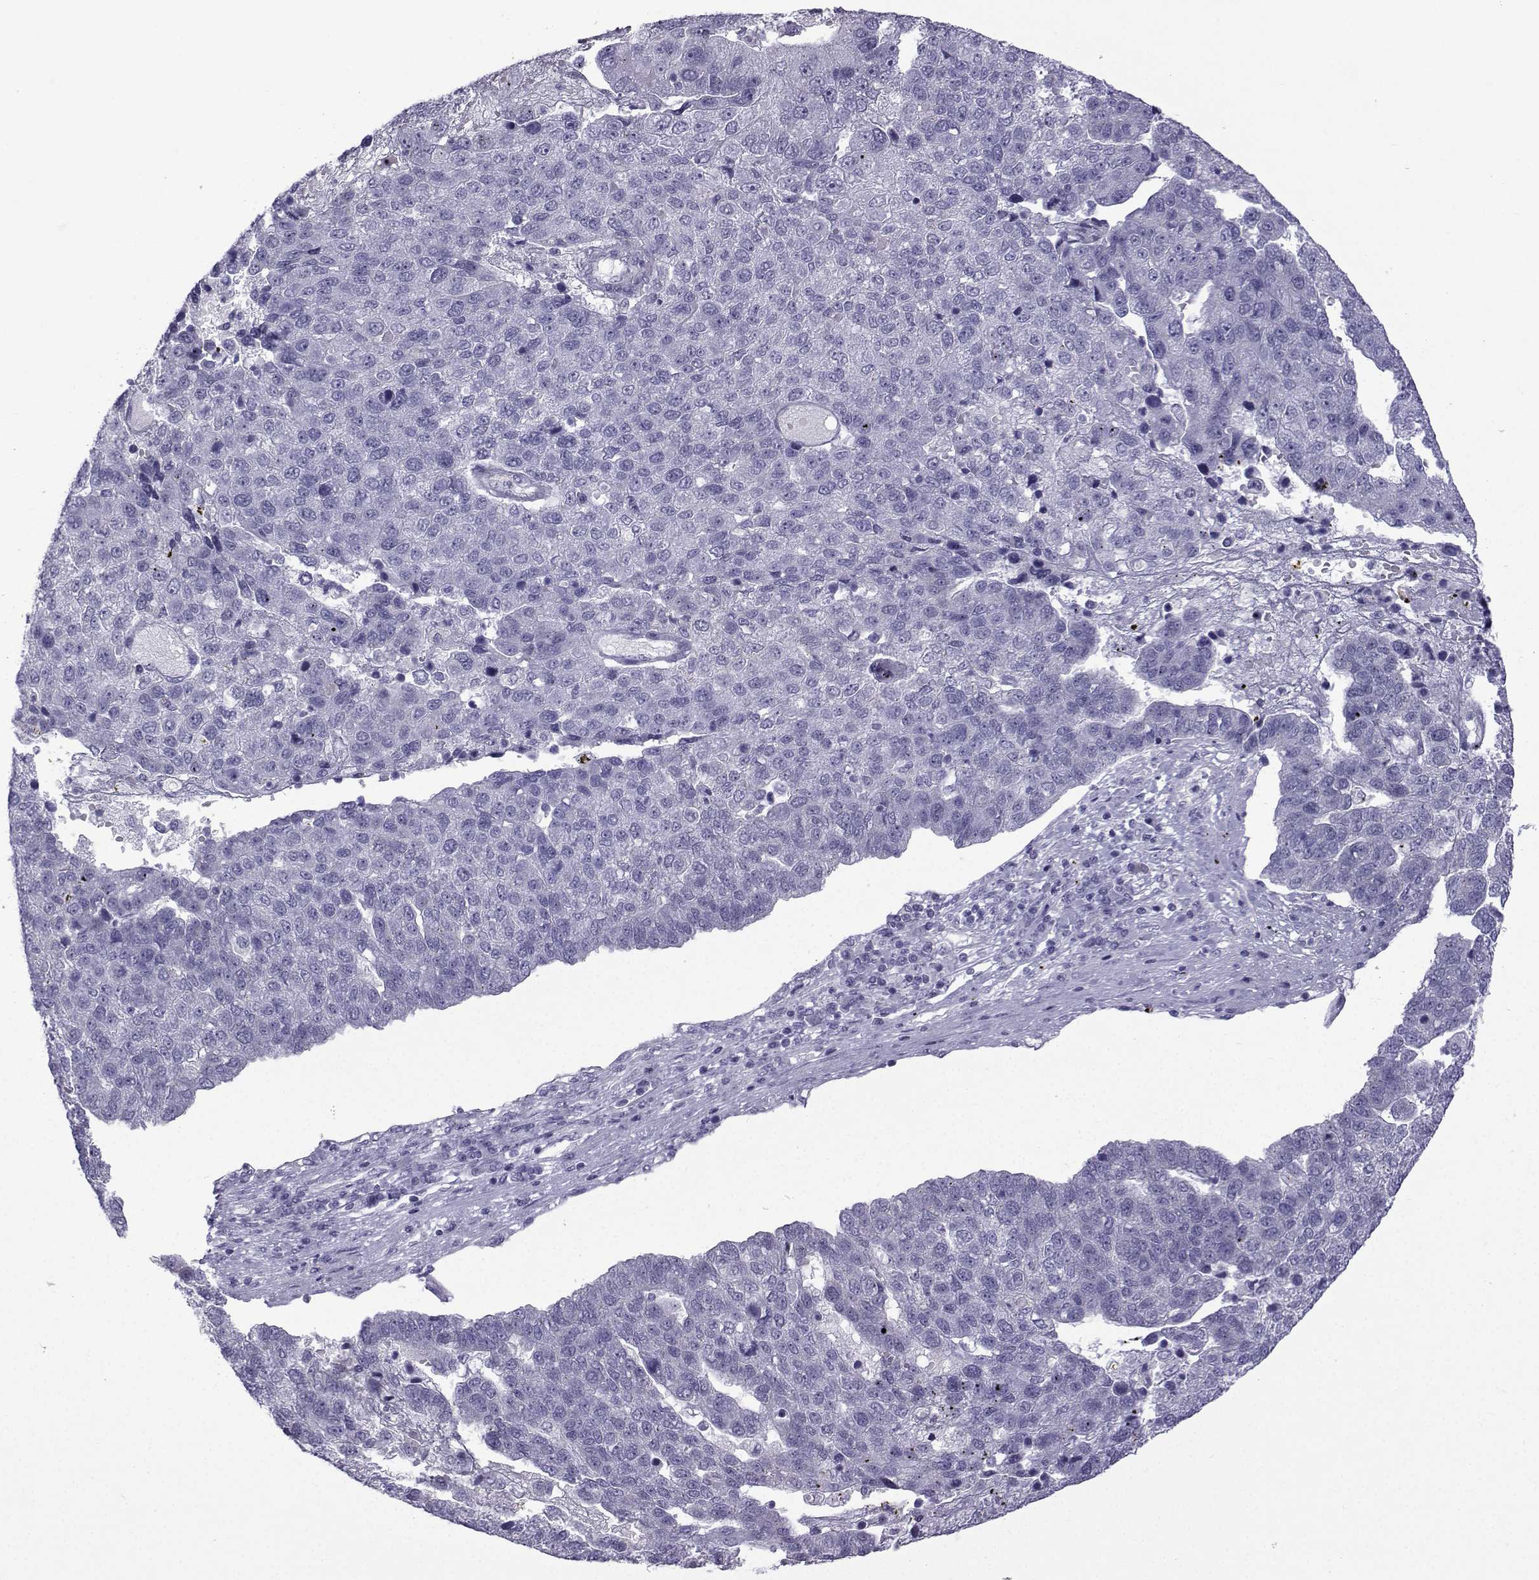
{"staining": {"intensity": "negative", "quantity": "none", "location": "none"}, "tissue": "pancreatic cancer", "cell_type": "Tumor cells", "image_type": "cancer", "snomed": [{"axis": "morphology", "description": "Adenocarcinoma, NOS"}, {"axis": "topography", "description": "Pancreas"}], "caption": "Pancreatic cancer stained for a protein using immunohistochemistry (IHC) reveals no expression tumor cells.", "gene": "CFAP53", "patient": {"sex": "female", "age": 61}}